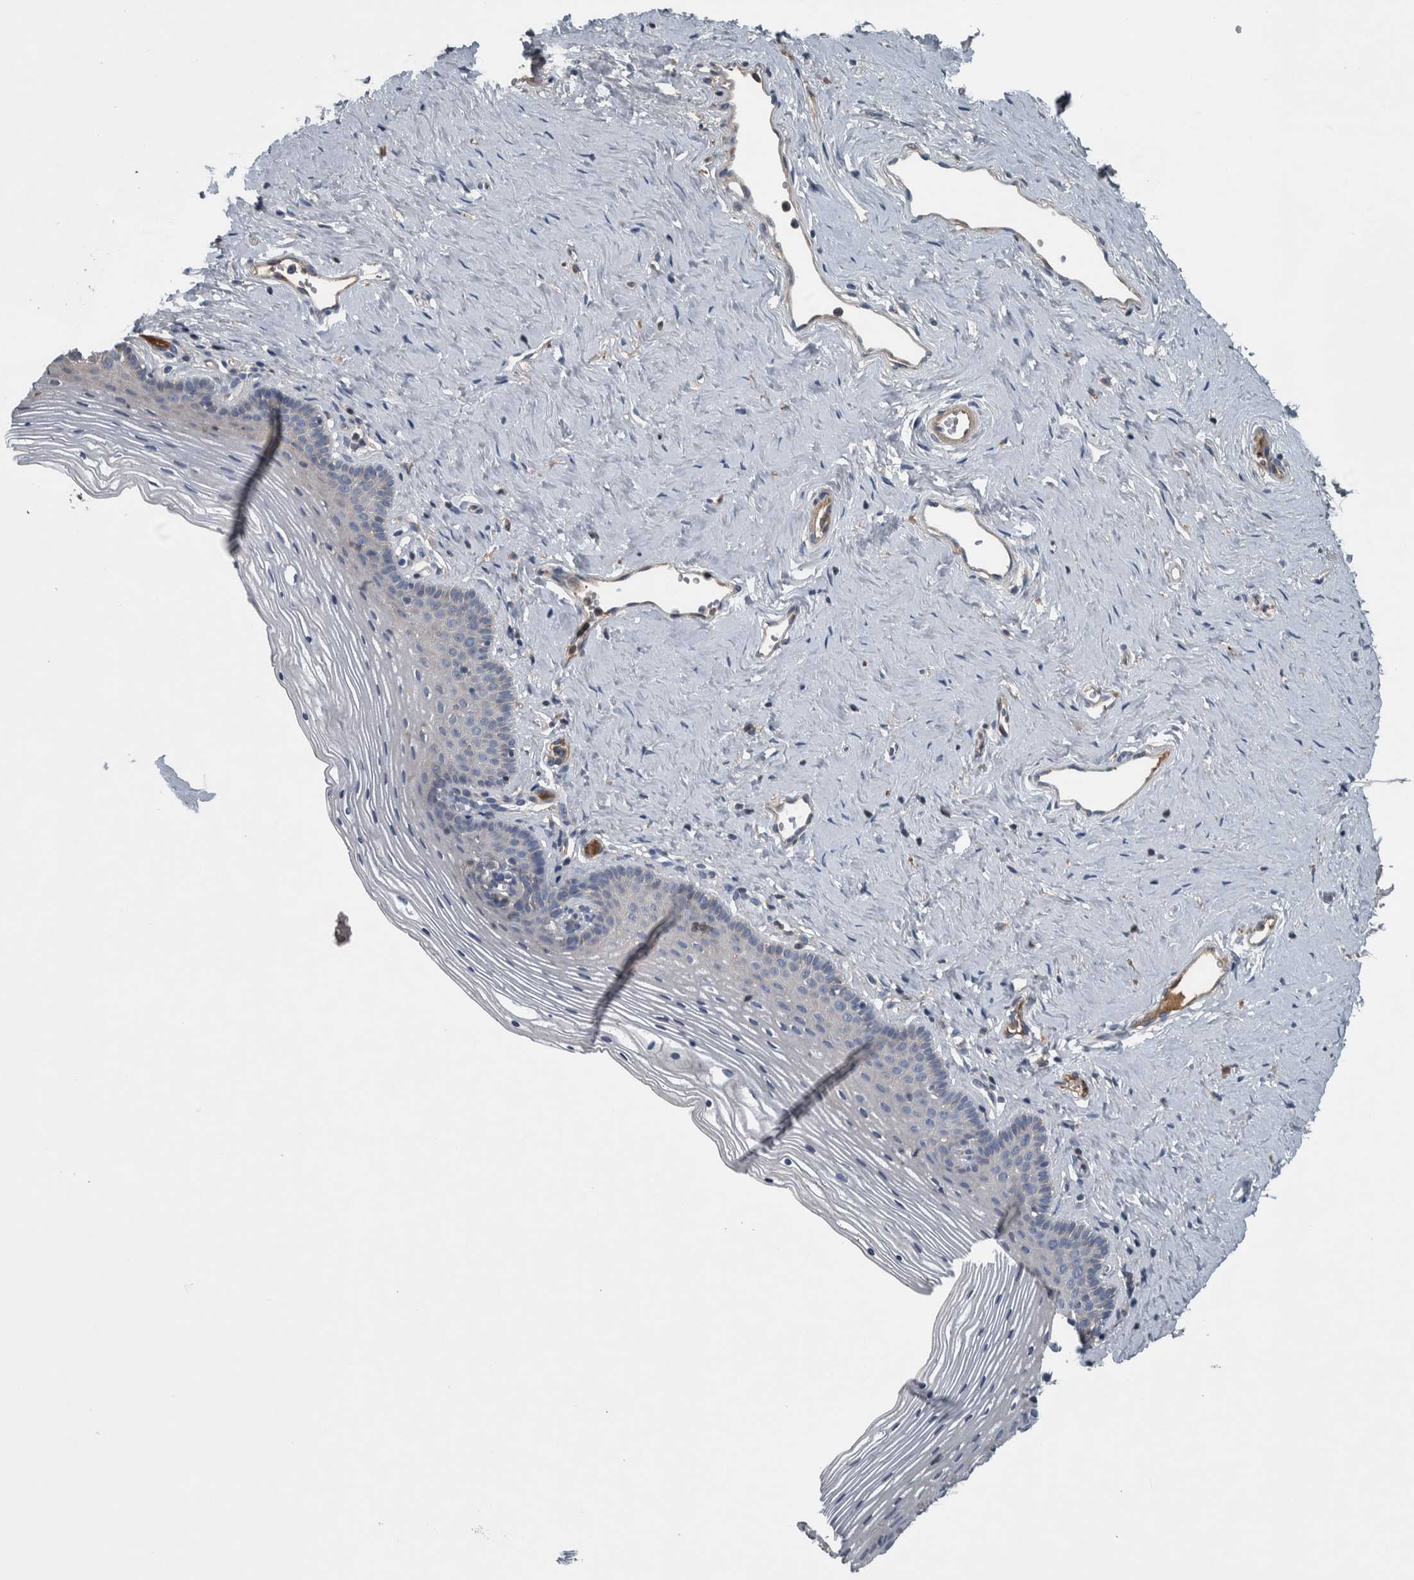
{"staining": {"intensity": "negative", "quantity": "none", "location": "none"}, "tissue": "vagina", "cell_type": "Squamous epithelial cells", "image_type": "normal", "snomed": [{"axis": "morphology", "description": "Normal tissue, NOS"}, {"axis": "topography", "description": "Vagina"}], "caption": "IHC image of normal vagina stained for a protein (brown), which demonstrates no staining in squamous epithelial cells. (DAB immunohistochemistry (IHC) with hematoxylin counter stain).", "gene": "SERPINC1", "patient": {"sex": "female", "age": 32}}